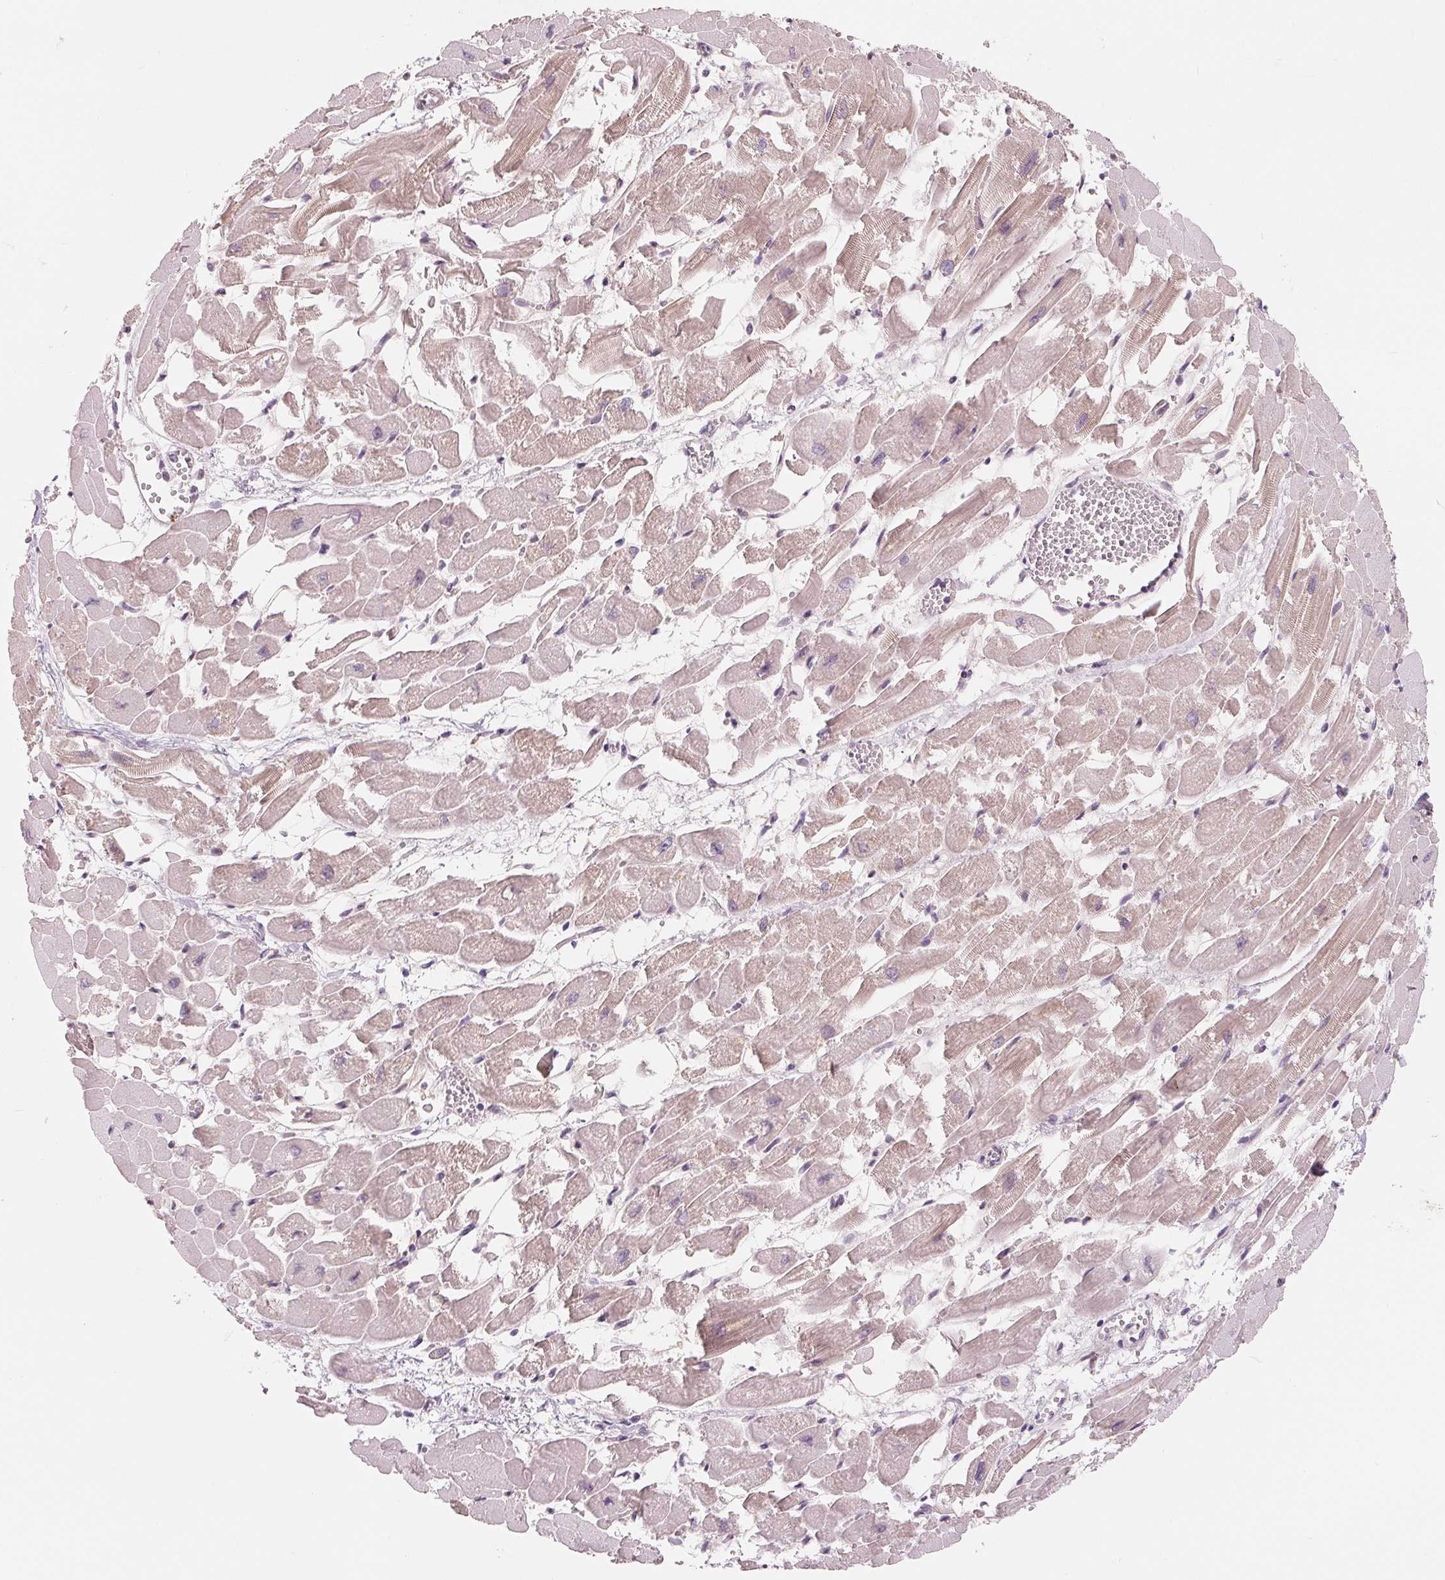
{"staining": {"intensity": "weak", "quantity": ">75%", "location": "cytoplasmic/membranous"}, "tissue": "heart muscle", "cell_type": "Cardiomyocytes", "image_type": "normal", "snomed": [{"axis": "morphology", "description": "Normal tissue, NOS"}, {"axis": "topography", "description": "Heart"}], "caption": "This histopathology image exhibits IHC staining of unremarkable heart muscle, with low weak cytoplasmic/membranous staining in approximately >75% of cardiomyocytes.", "gene": "CFC1B", "patient": {"sex": "female", "age": 52}}